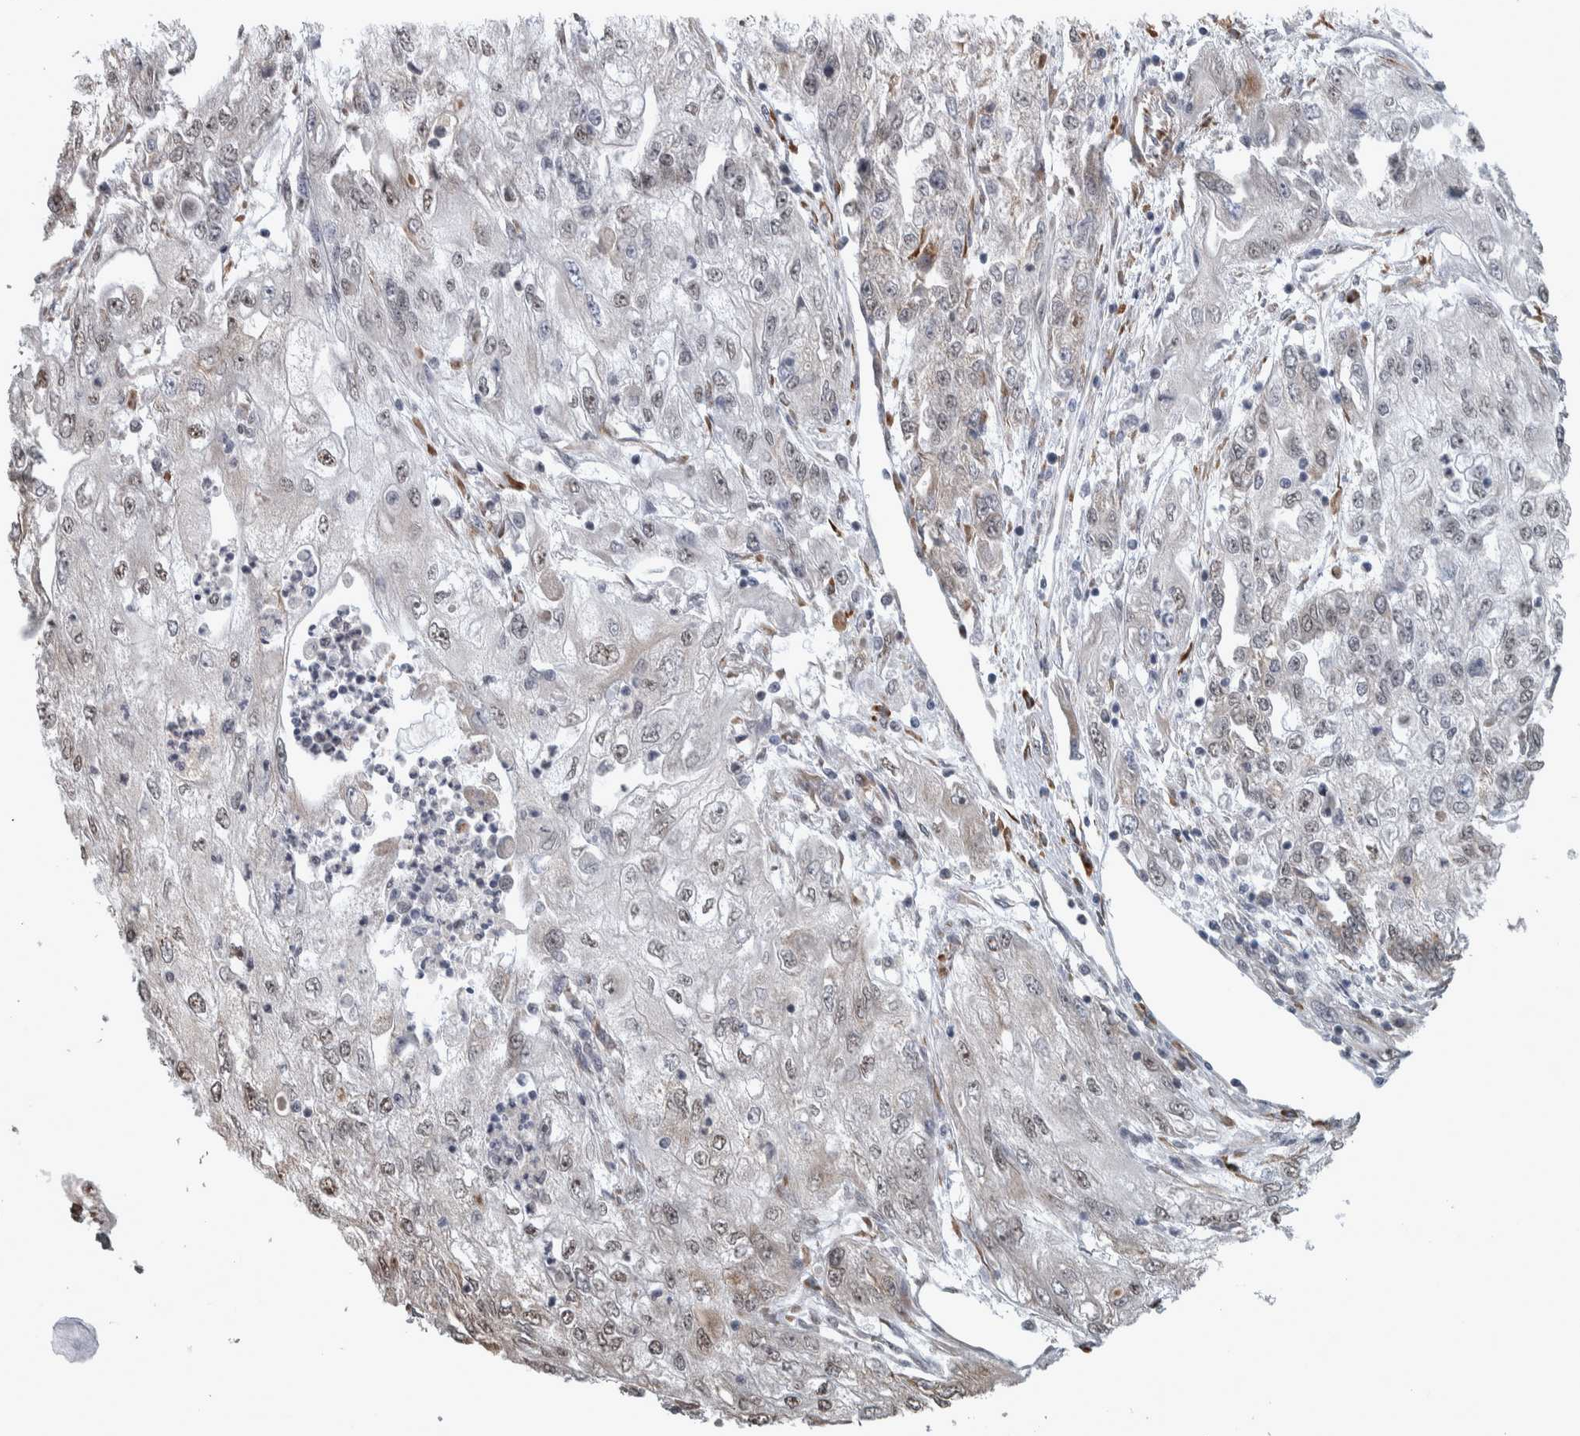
{"staining": {"intensity": "weak", "quantity": "<25%", "location": "nuclear"}, "tissue": "endometrial cancer", "cell_type": "Tumor cells", "image_type": "cancer", "snomed": [{"axis": "morphology", "description": "Adenocarcinoma, NOS"}, {"axis": "topography", "description": "Endometrium"}], "caption": "Endometrial cancer (adenocarcinoma) stained for a protein using immunohistochemistry displays no expression tumor cells.", "gene": "DDX42", "patient": {"sex": "female", "age": 49}}